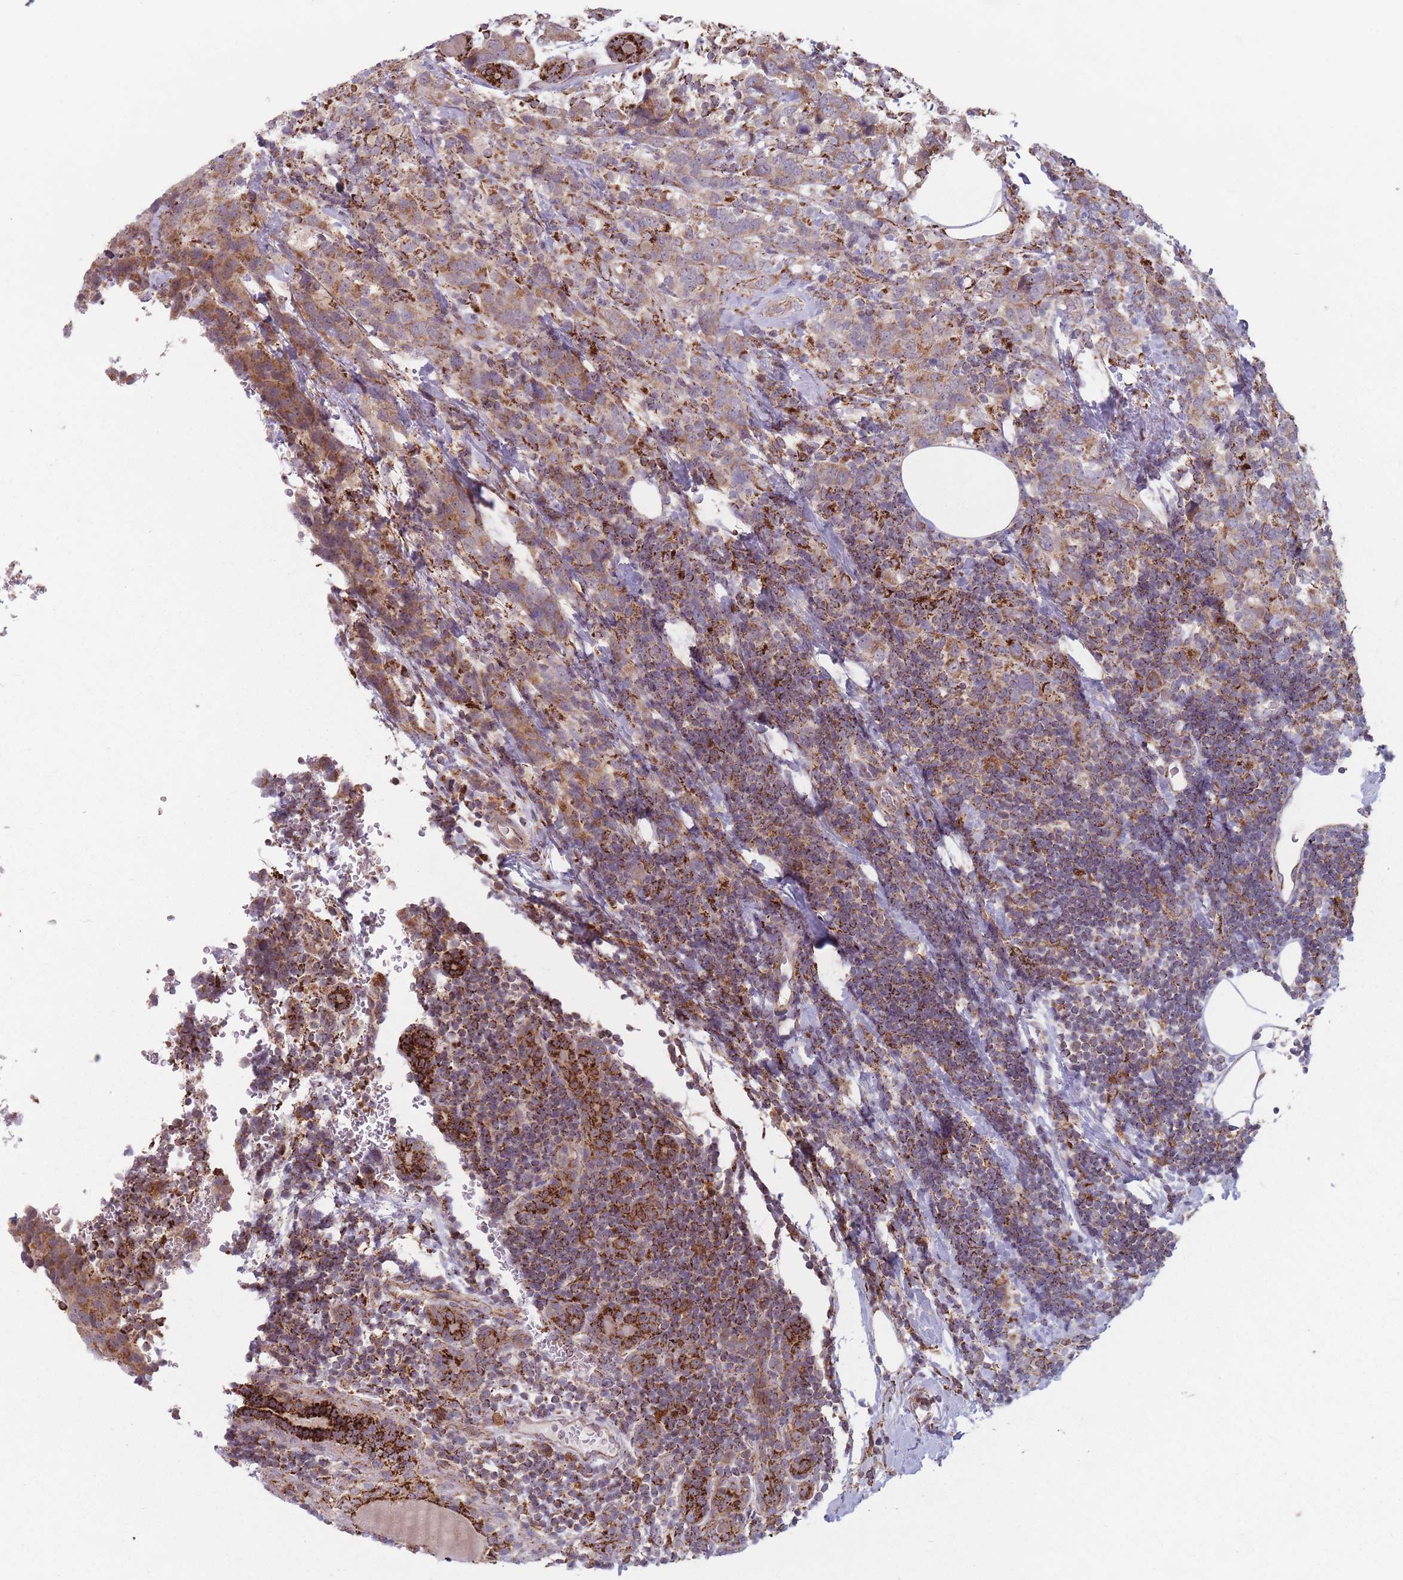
{"staining": {"intensity": "moderate", "quantity": ">75%", "location": "cytoplasmic/membranous"}, "tissue": "breast cancer", "cell_type": "Tumor cells", "image_type": "cancer", "snomed": [{"axis": "morphology", "description": "Lobular carcinoma"}, {"axis": "topography", "description": "Breast"}], "caption": "DAB (3,3'-diaminobenzidine) immunohistochemical staining of lobular carcinoma (breast) reveals moderate cytoplasmic/membranous protein staining in approximately >75% of tumor cells.", "gene": "OR10Q1", "patient": {"sex": "female", "age": 59}}